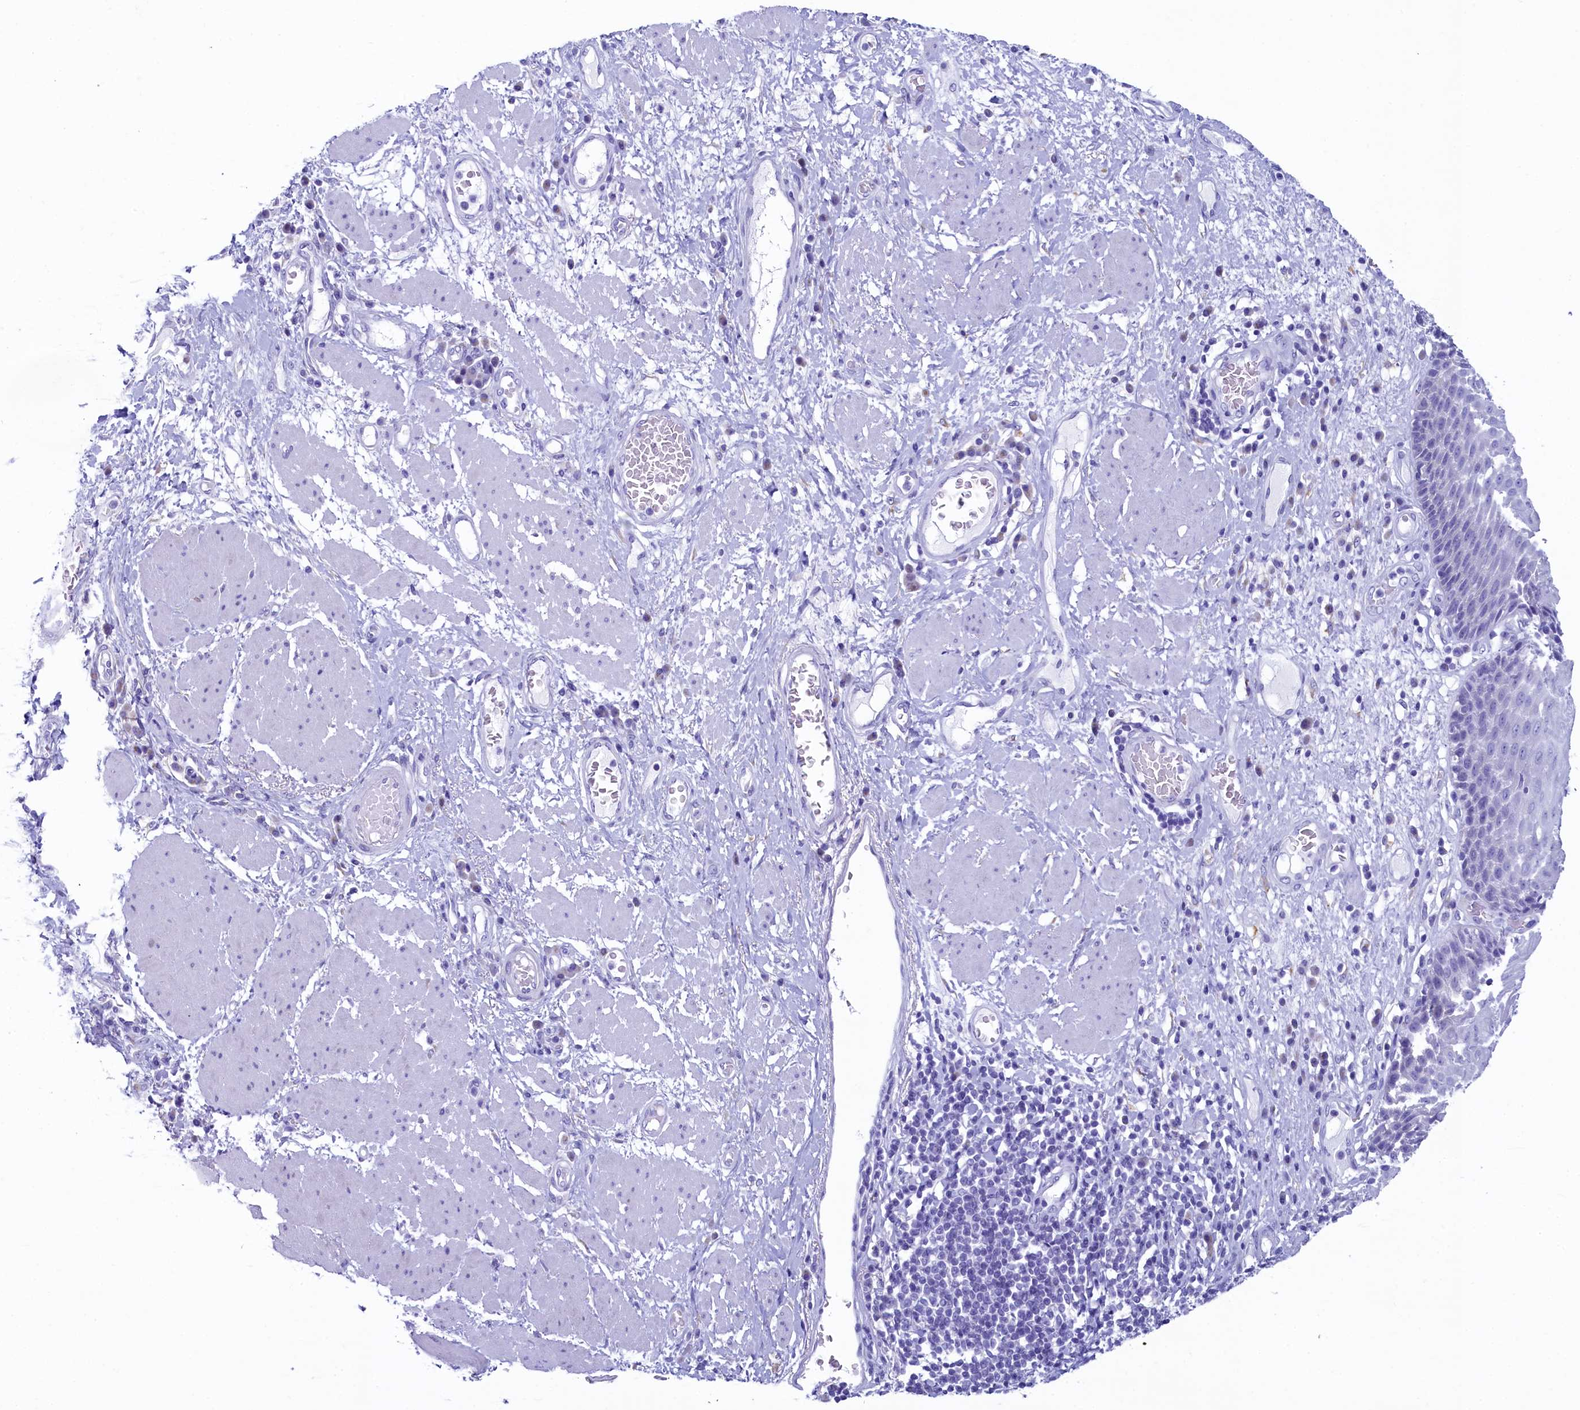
{"staining": {"intensity": "negative", "quantity": "none", "location": "none"}, "tissue": "esophagus", "cell_type": "Squamous epithelial cells", "image_type": "normal", "snomed": [{"axis": "morphology", "description": "Normal tissue, NOS"}, {"axis": "morphology", "description": "Adenocarcinoma, NOS"}, {"axis": "topography", "description": "Esophagus"}], "caption": "High magnification brightfield microscopy of normal esophagus stained with DAB (3,3'-diaminobenzidine) (brown) and counterstained with hematoxylin (blue): squamous epithelial cells show no significant positivity.", "gene": "SKA3", "patient": {"sex": "male", "age": 62}}